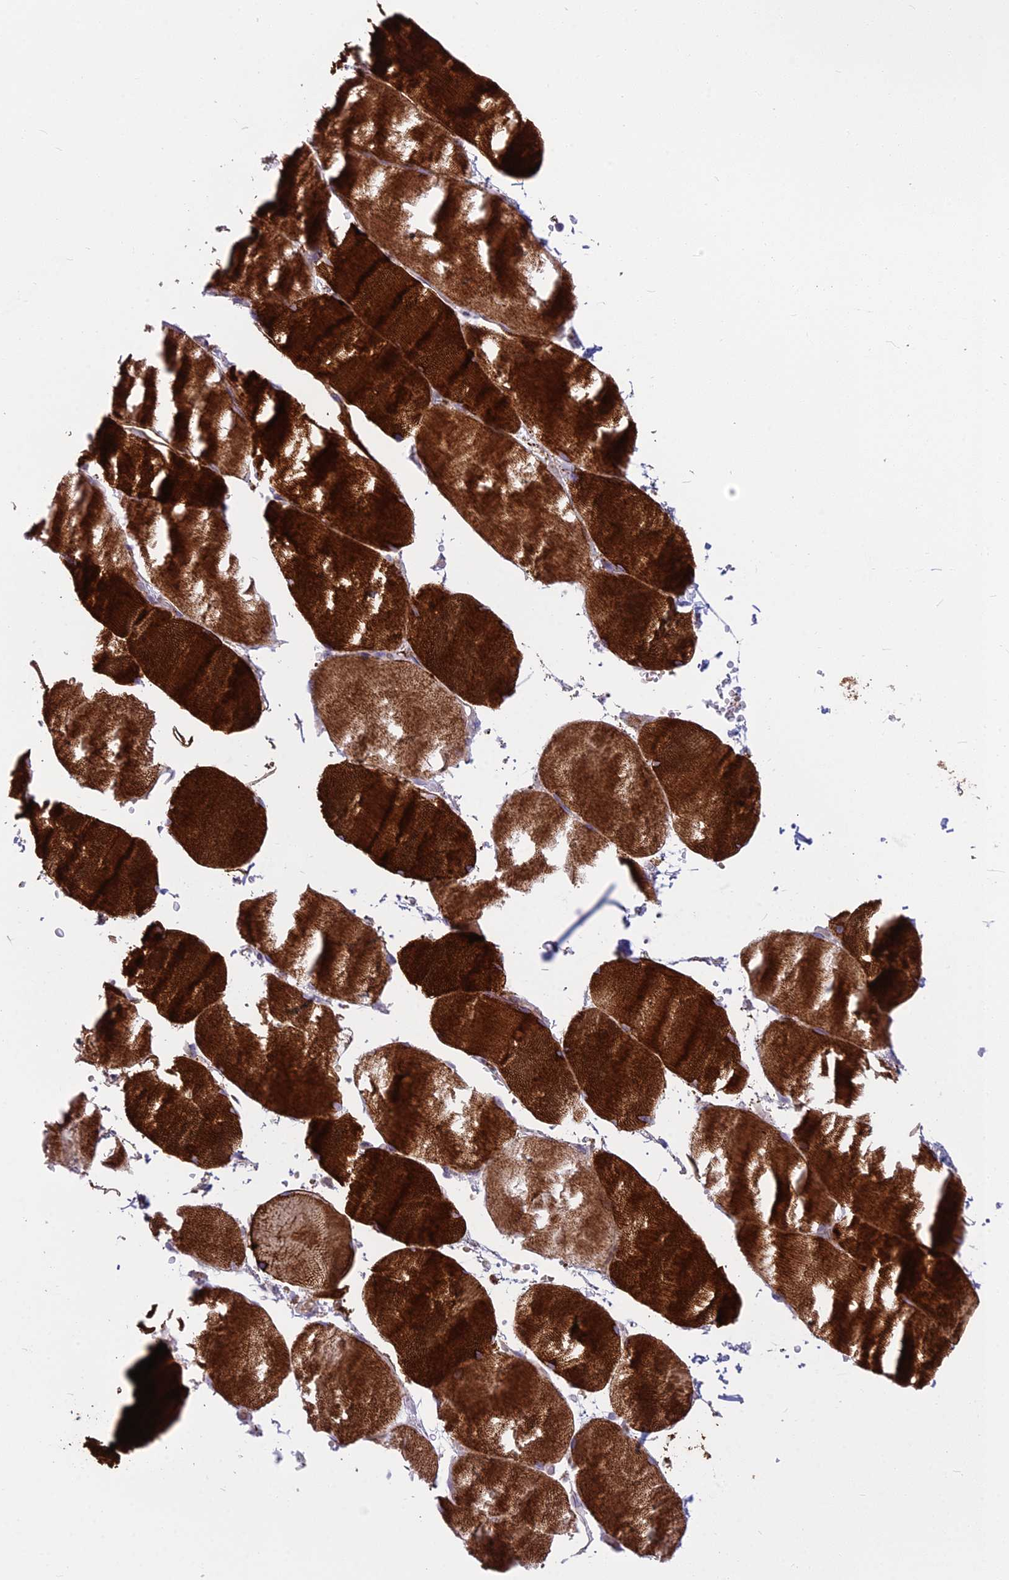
{"staining": {"intensity": "strong", "quantity": ">75%", "location": "cytoplasmic/membranous"}, "tissue": "skeletal muscle", "cell_type": "Myocytes", "image_type": "normal", "snomed": [{"axis": "morphology", "description": "Normal tissue, NOS"}, {"axis": "topography", "description": "Skeletal muscle"}, {"axis": "topography", "description": "Head-Neck"}], "caption": "Myocytes show high levels of strong cytoplasmic/membranous expression in approximately >75% of cells in unremarkable human skeletal muscle. The staining is performed using DAB brown chromogen to label protein expression. The nuclei are counter-stained blue using hematoxylin.", "gene": "PCDHB14", "patient": {"sex": "male", "age": 66}}